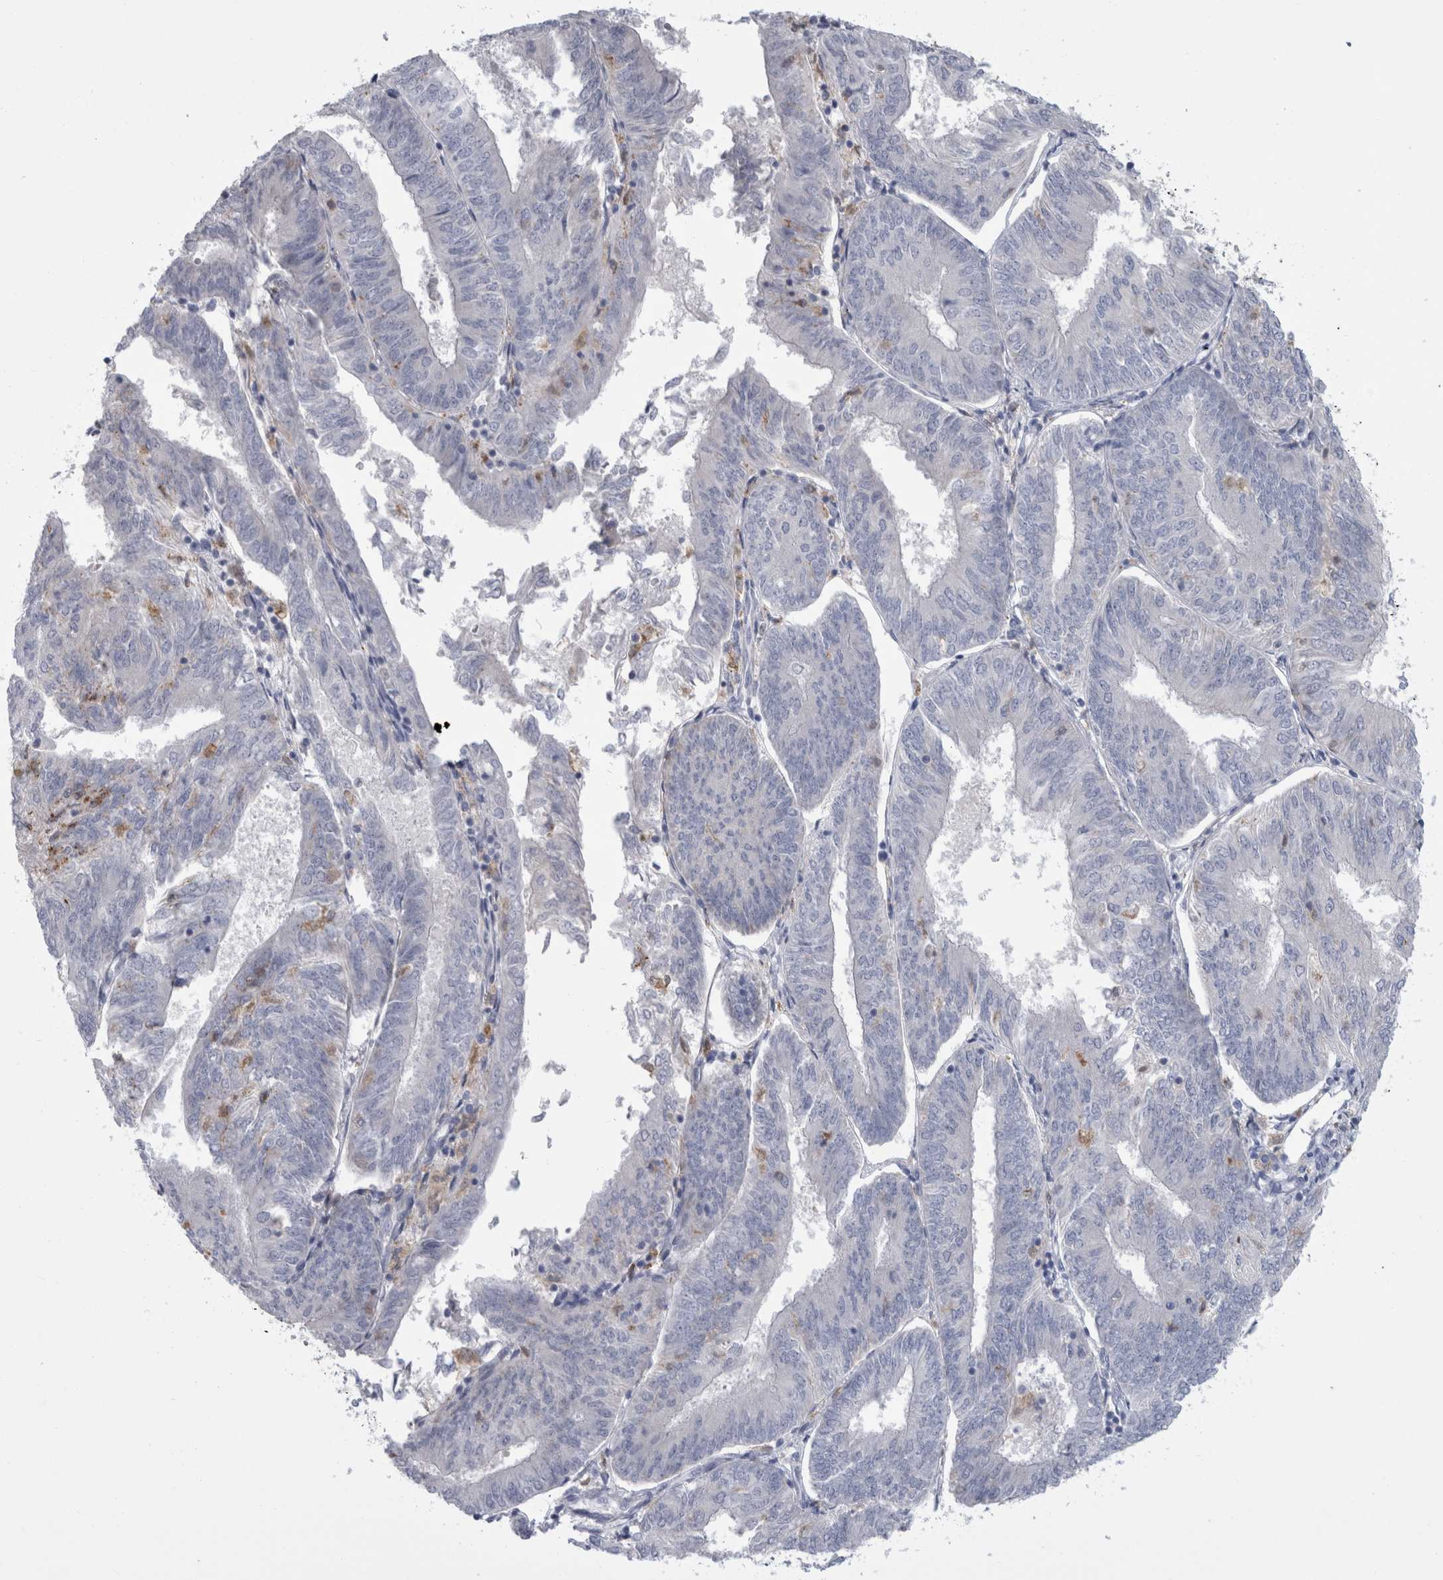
{"staining": {"intensity": "negative", "quantity": "none", "location": "none"}, "tissue": "endometrial cancer", "cell_type": "Tumor cells", "image_type": "cancer", "snomed": [{"axis": "morphology", "description": "Adenocarcinoma, NOS"}, {"axis": "topography", "description": "Endometrium"}], "caption": "A high-resolution micrograph shows immunohistochemistry (IHC) staining of endometrial adenocarcinoma, which shows no significant expression in tumor cells.", "gene": "GATM", "patient": {"sex": "female", "age": 58}}